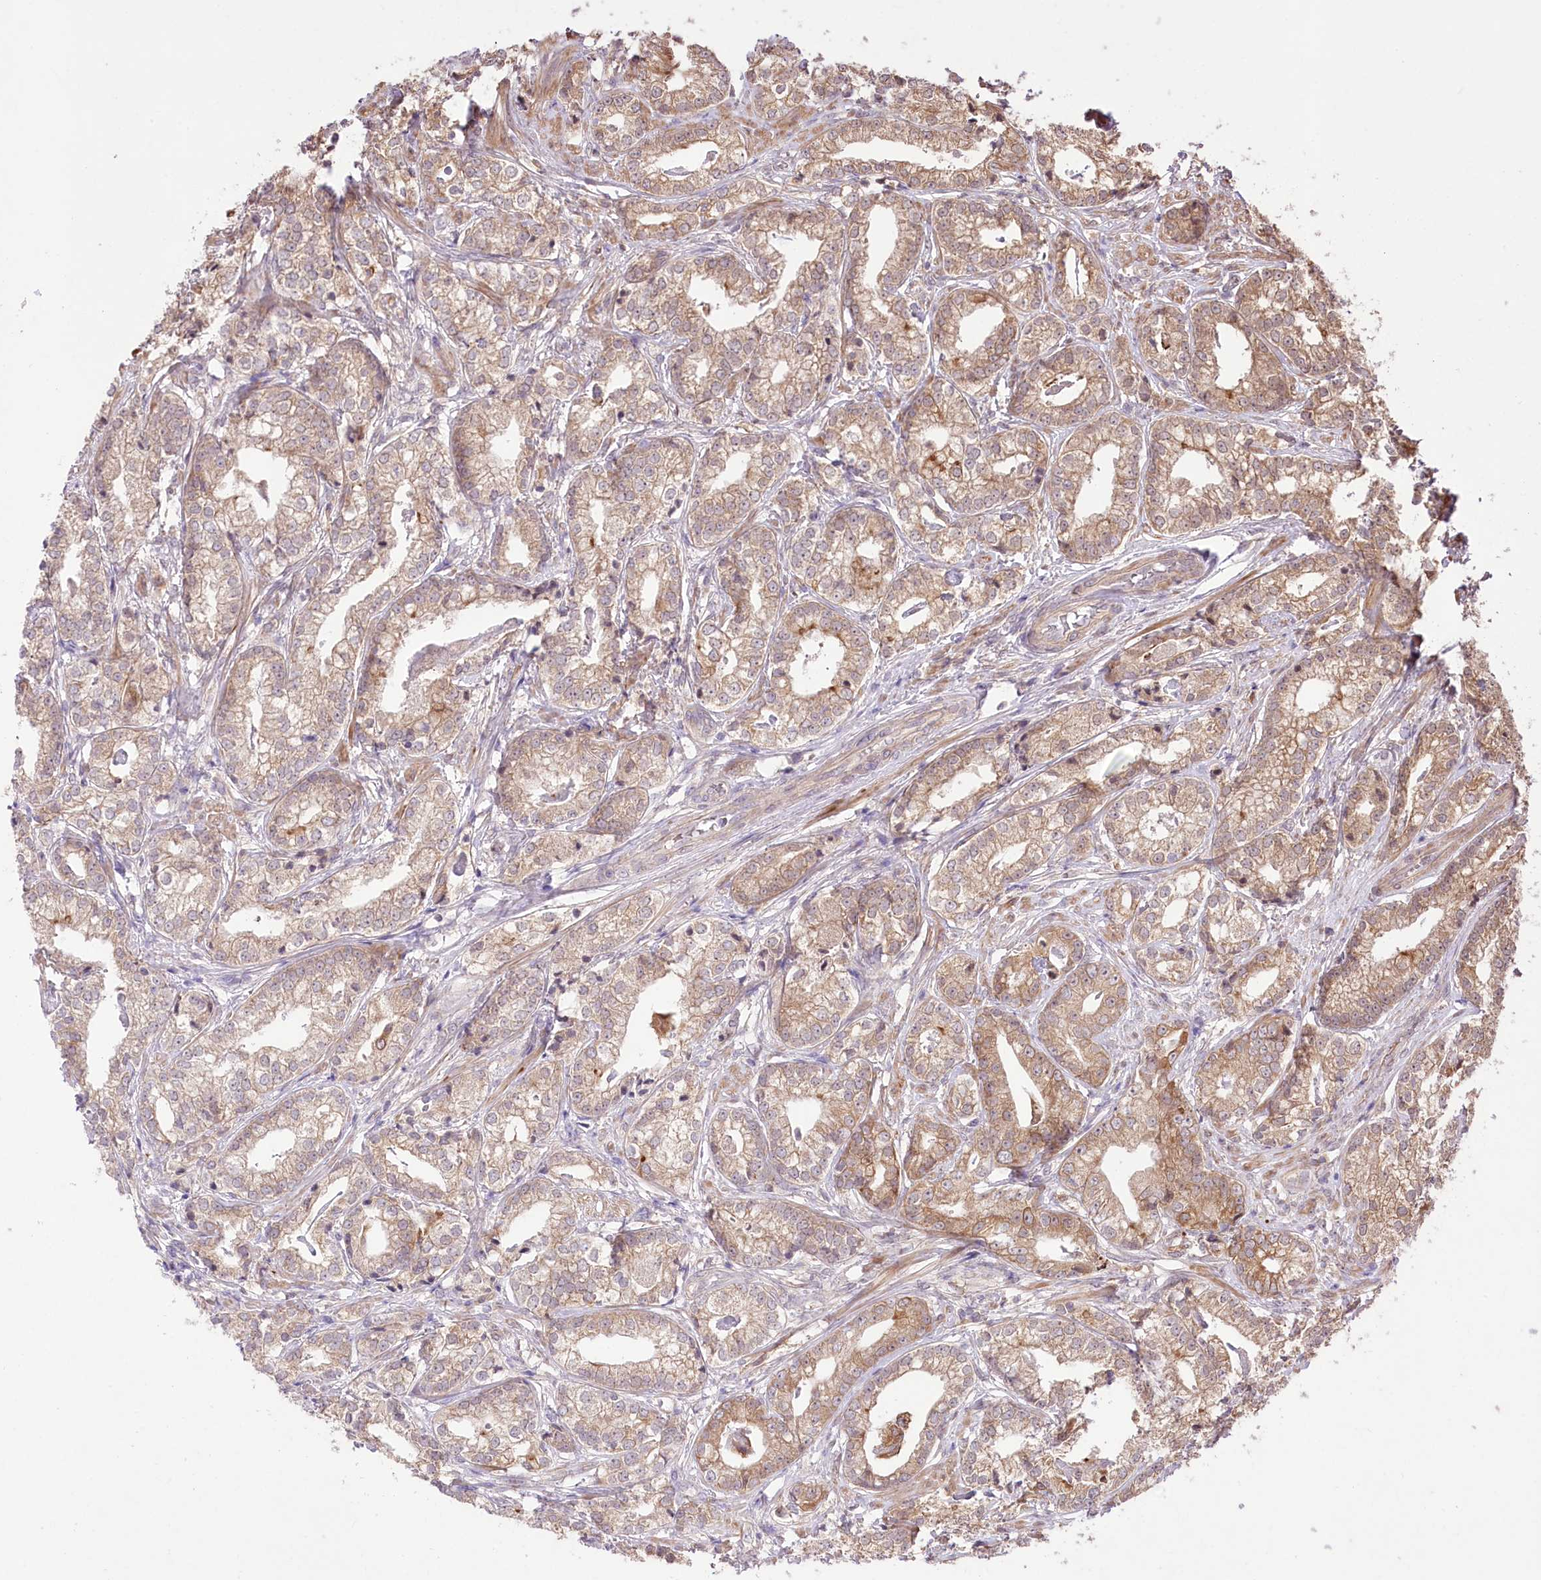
{"staining": {"intensity": "moderate", "quantity": ">75%", "location": "cytoplasmic/membranous"}, "tissue": "prostate cancer", "cell_type": "Tumor cells", "image_type": "cancer", "snomed": [{"axis": "morphology", "description": "Adenocarcinoma, High grade"}, {"axis": "topography", "description": "Prostate"}], "caption": "Human prostate cancer (adenocarcinoma (high-grade)) stained with a protein marker demonstrates moderate staining in tumor cells.", "gene": "HELT", "patient": {"sex": "male", "age": 69}}